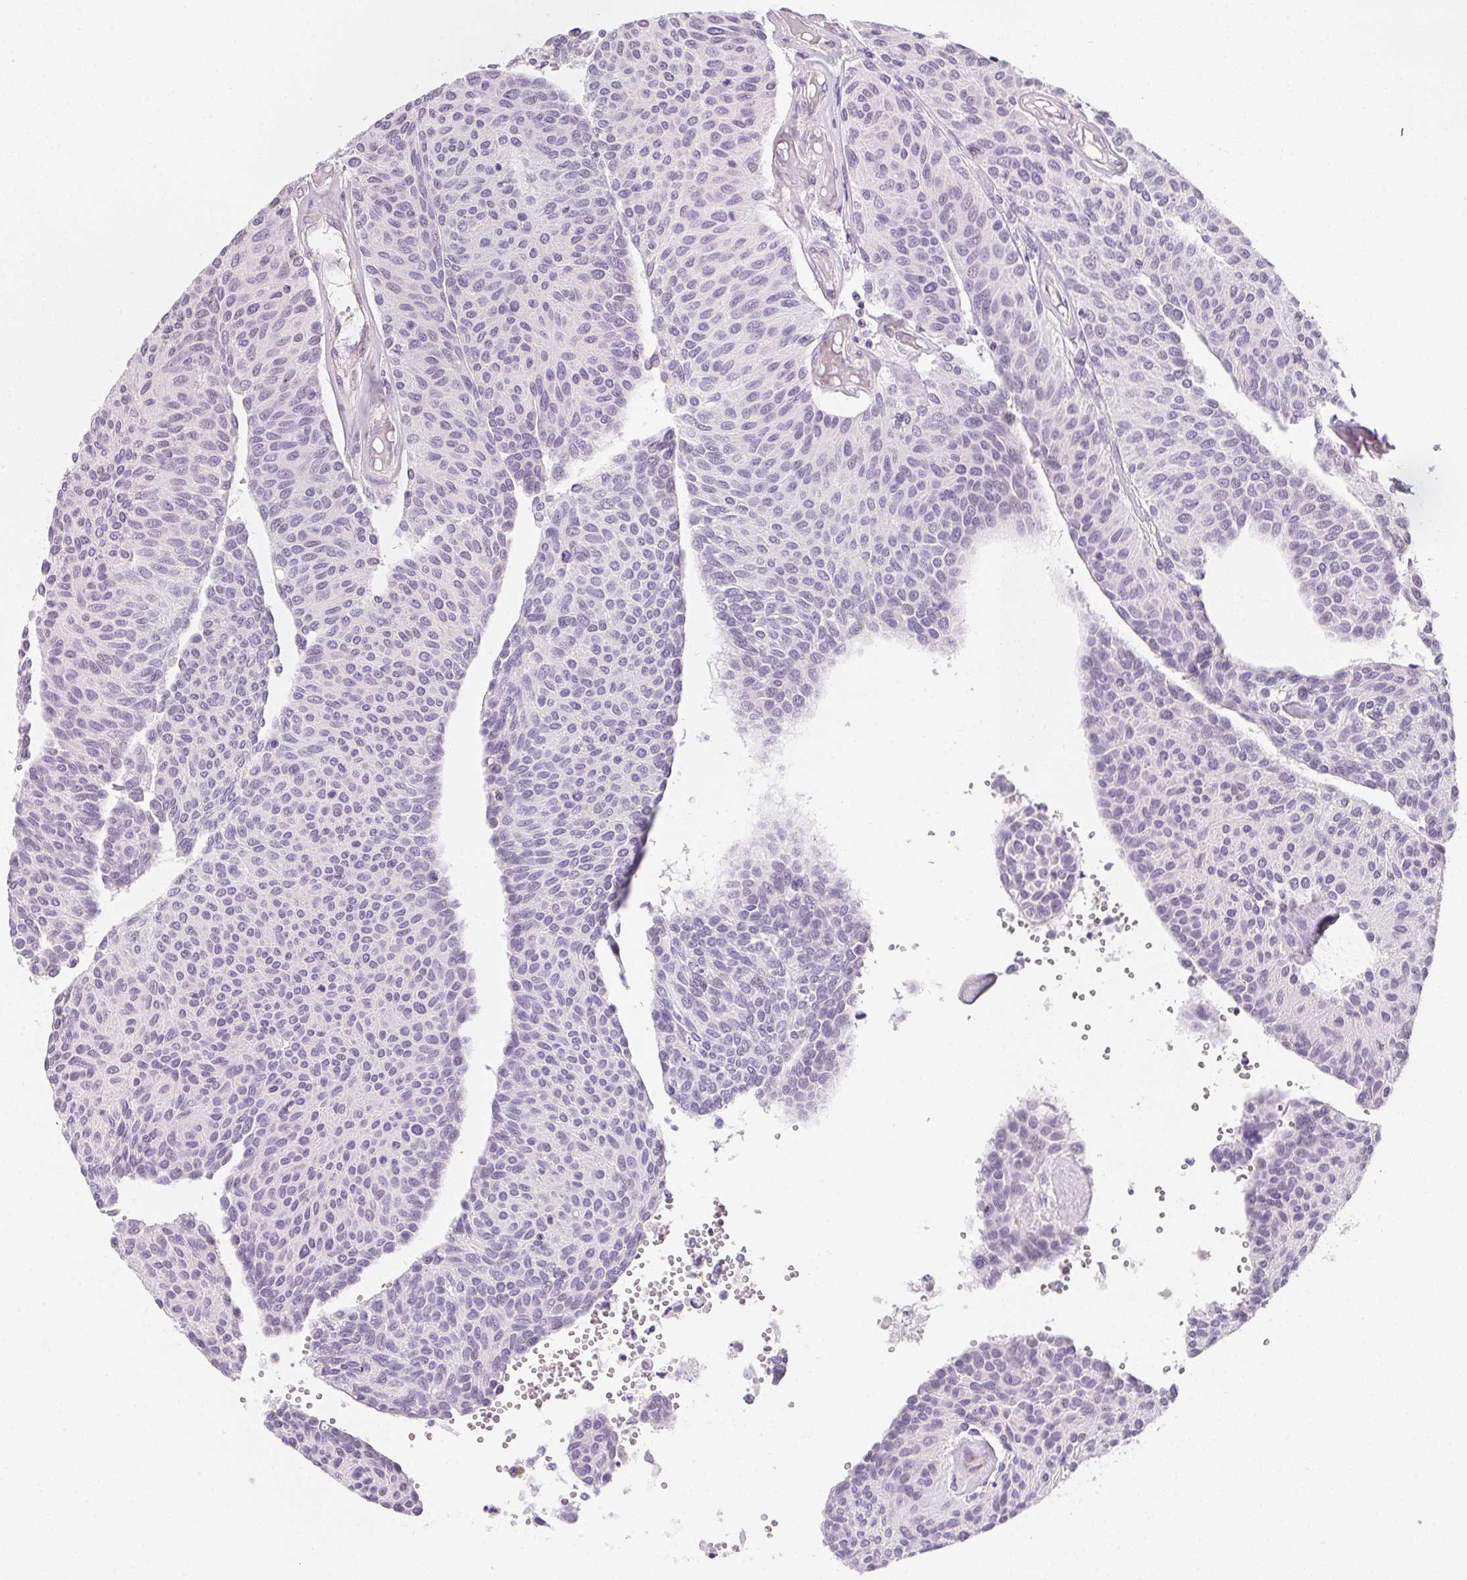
{"staining": {"intensity": "negative", "quantity": "none", "location": "none"}, "tissue": "urothelial cancer", "cell_type": "Tumor cells", "image_type": "cancer", "snomed": [{"axis": "morphology", "description": "Urothelial carcinoma, NOS"}, {"axis": "topography", "description": "Urinary bladder"}], "caption": "Photomicrograph shows no significant protein expression in tumor cells of urothelial cancer.", "gene": "GIPC2", "patient": {"sex": "male", "age": 55}}